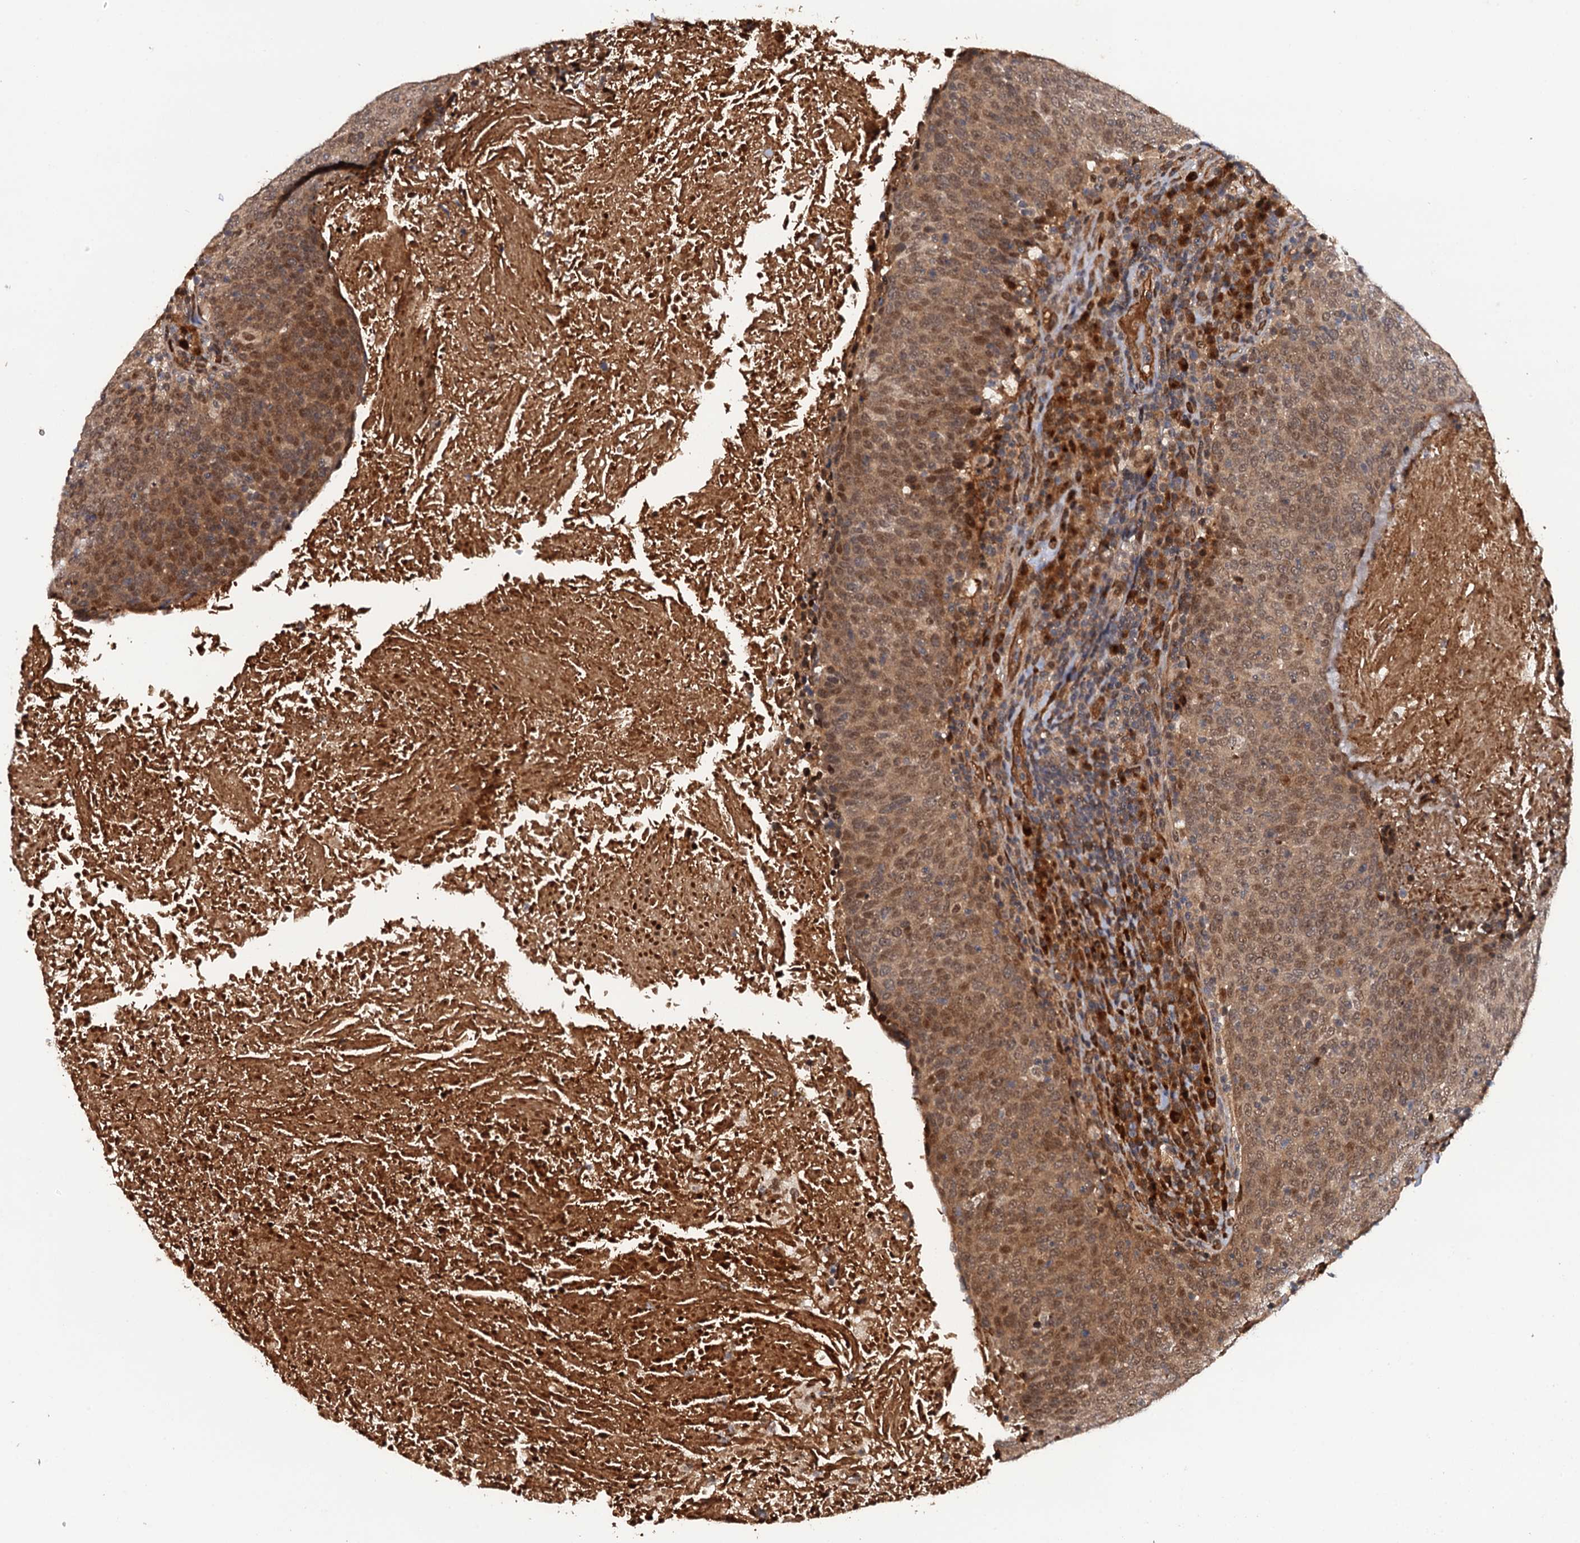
{"staining": {"intensity": "moderate", "quantity": ">75%", "location": "cytoplasmic/membranous,nuclear"}, "tissue": "head and neck cancer", "cell_type": "Tumor cells", "image_type": "cancer", "snomed": [{"axis": "morphology", "description": "Squamous cell carcinoma, NOS"}, {"axis": "morphology", "description": "Squamous cell carcinoma, metastatic, NOS"}, {"axis": "topography", "description": "Lymph node"}, {"axis": "topography", "description": "Head-Neck"}], "caption": "Protein staining reveals moderate cytoplasmic/membranous and nuclear positivity in approximately >75% of tumor cells in head and neck squamous cell carcinoma.", "gene": "CDC23", "patient": {"sex": "male", "age": 62}}